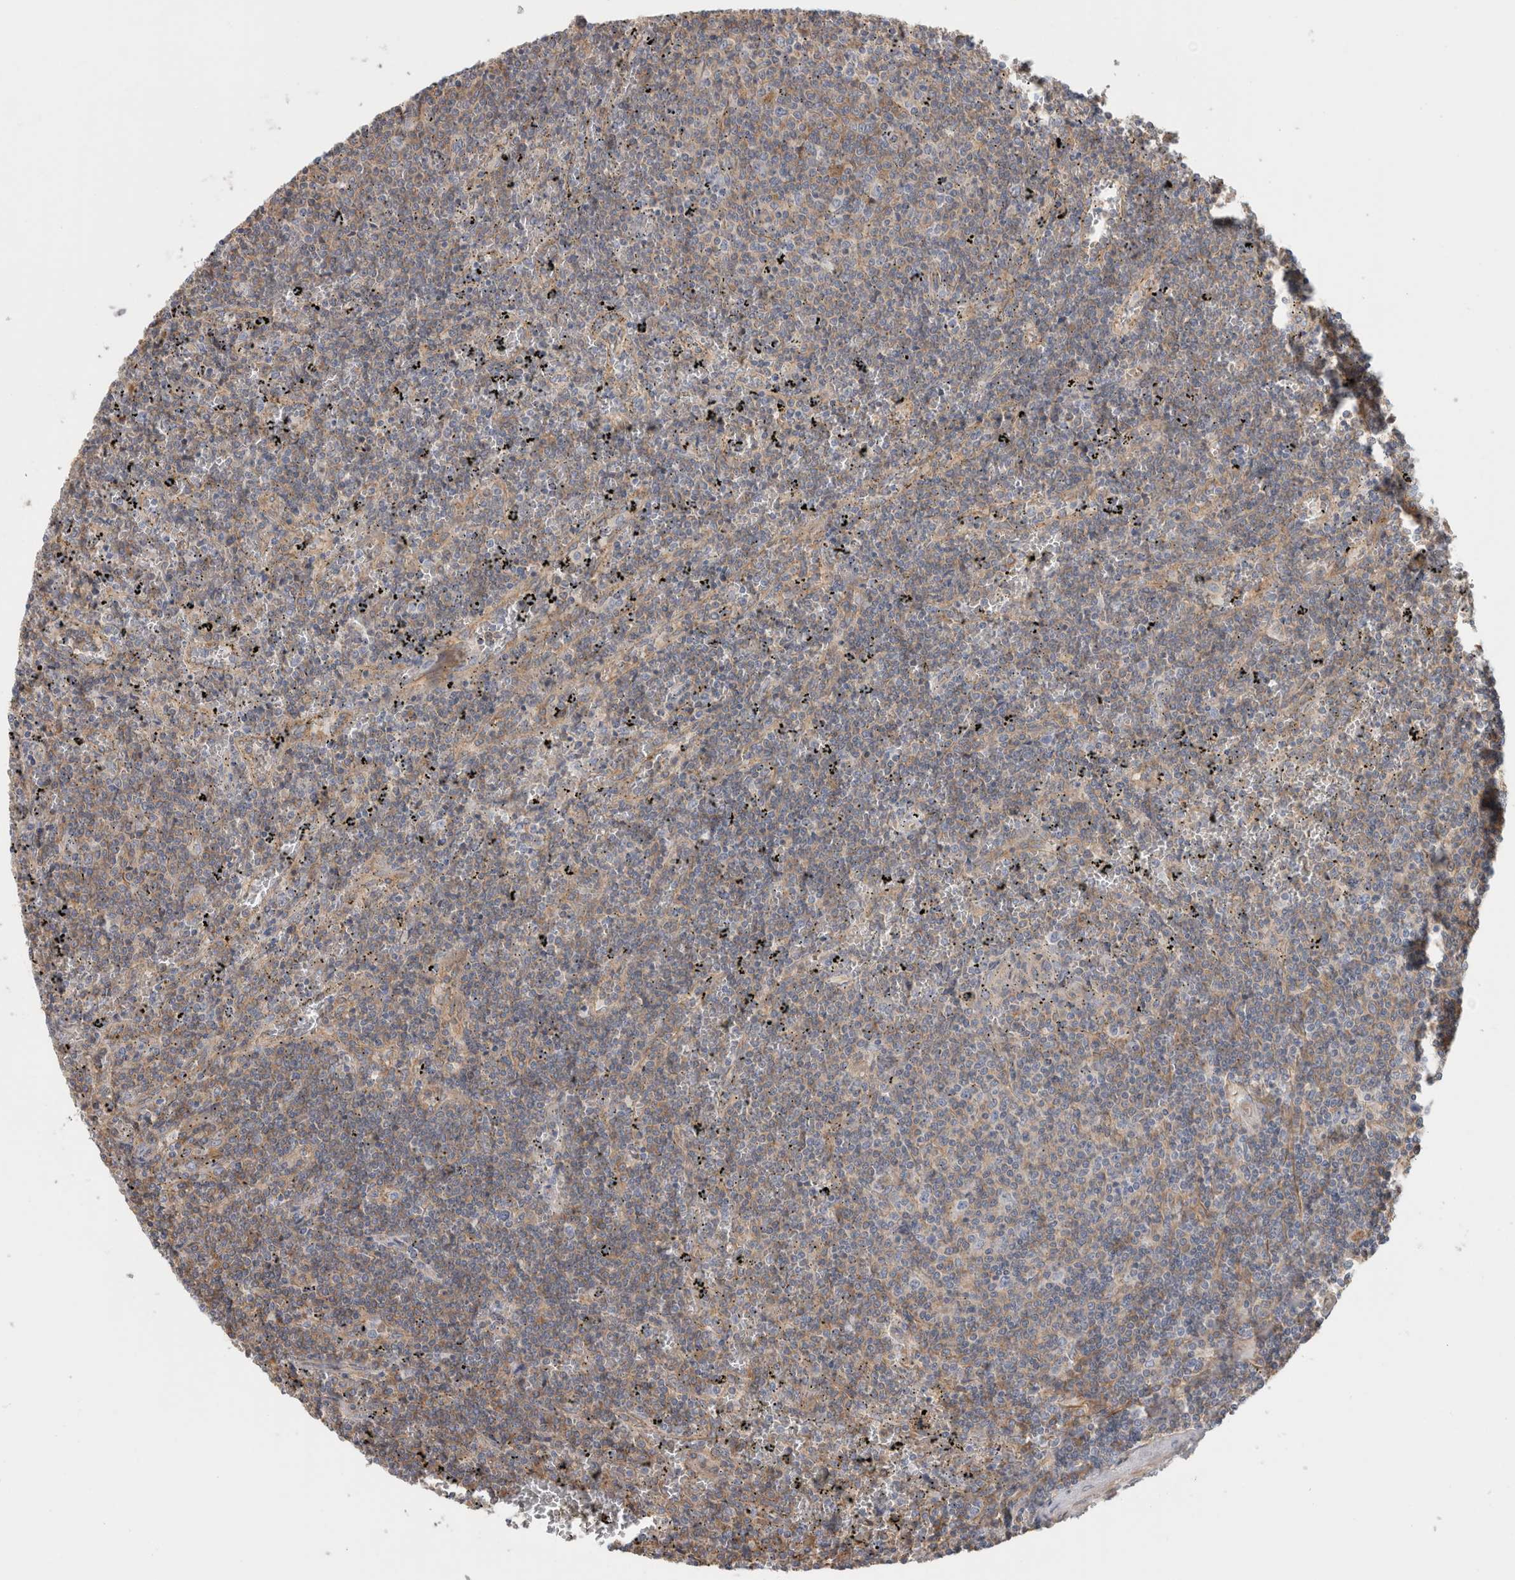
{"staining": {"intensity": "negative", "quantity": "none", "location": "none"}, "tissue": "lymphoma", "cell_type": "Tumor cells", "image_type": "cancer", "snomed": [{"axis": "morphology", "description": "Malignant lymphoma, non-Hodgkin's type, Low grade"}, {"axis": "topography", "description": "Spleen"}], "caption": "Immunohistochemical staining of low-grade malignant lymphoma, non-Hodgkin's type demonstrates no significant expression in tumor cells.", "gene": "CFI", "patient": {"sex": "female", "age": 50}}